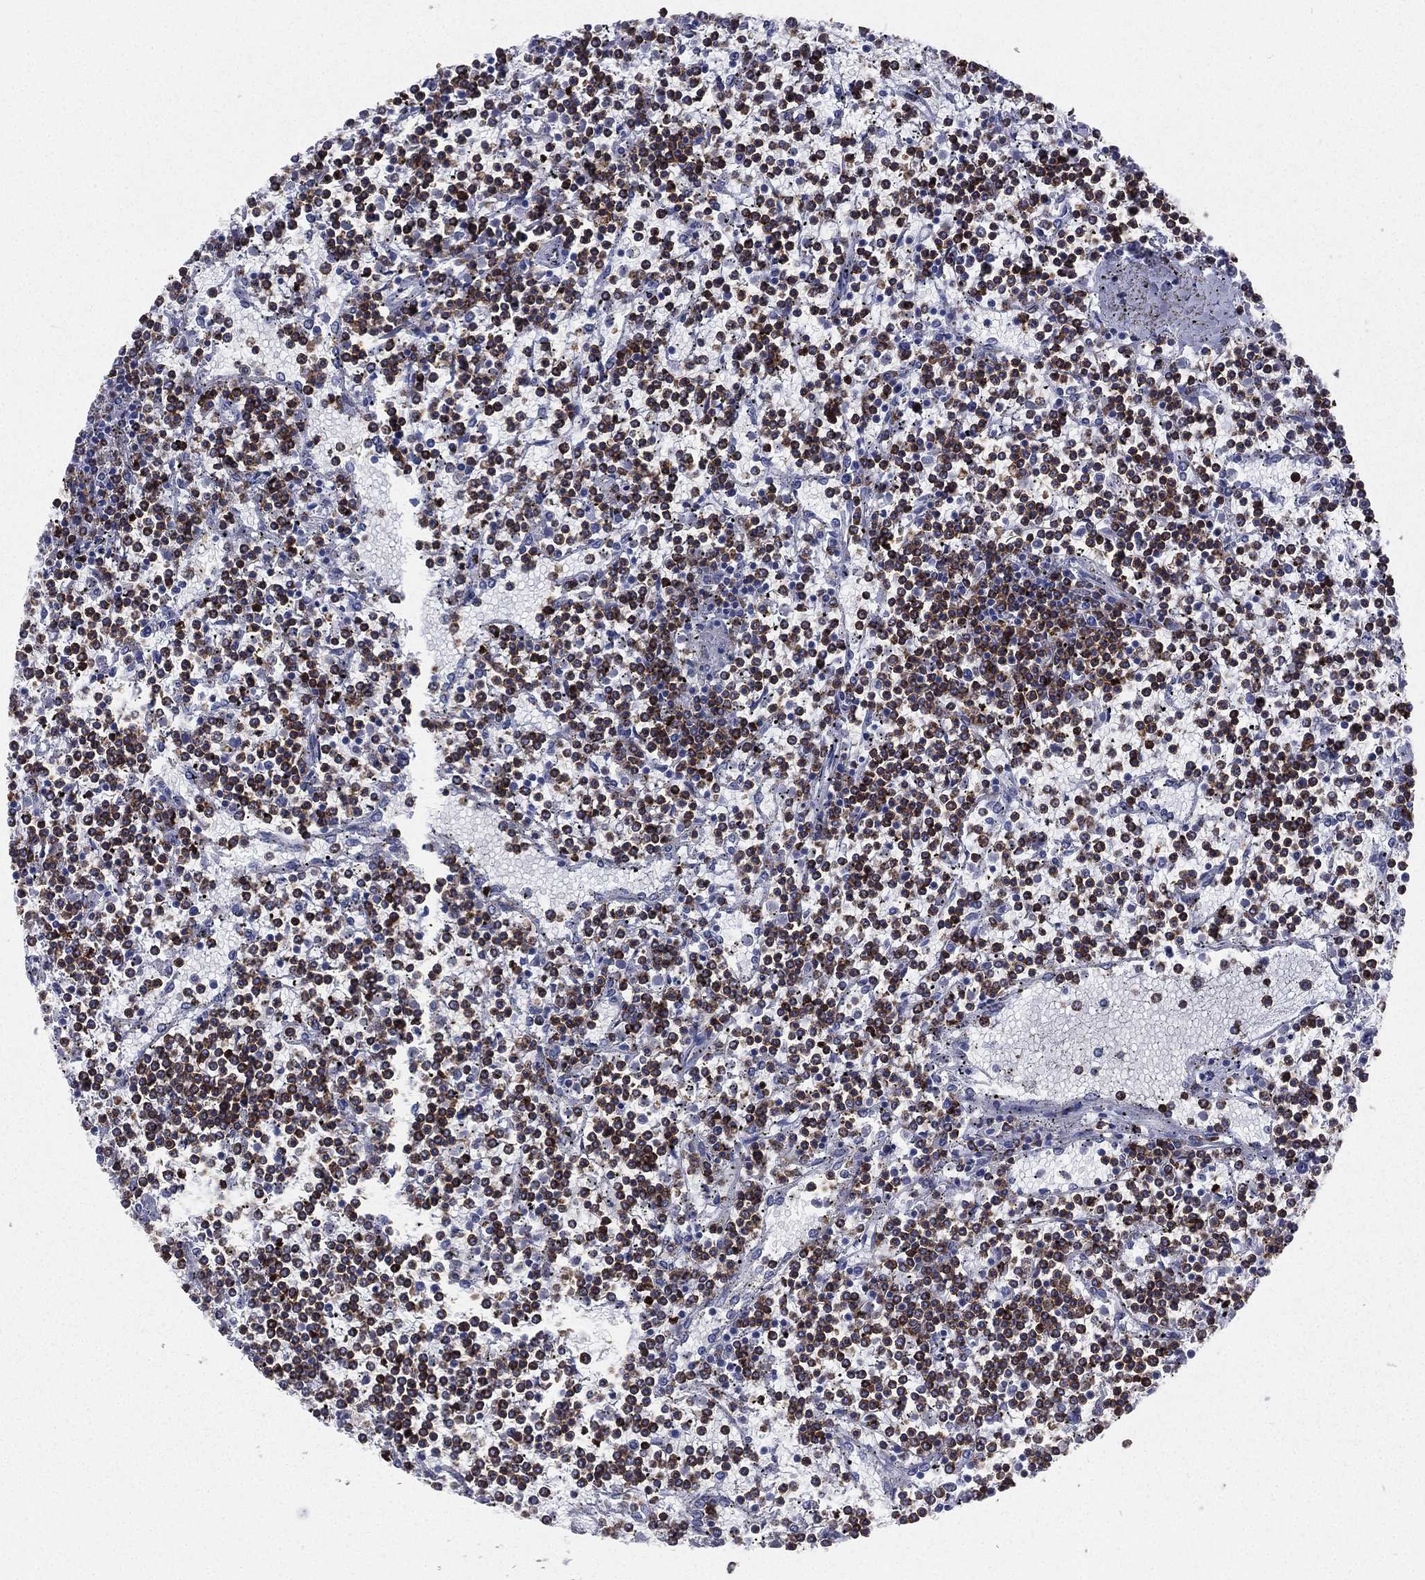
{"staining": {"intensity": "strong", "quantity": ">75%", "location": "cytoplasmic/membranous"}, "tissue": "lymphoma", "cell_type": "Tumor cells", "image_type": "cancer", "snomed": [{"axis": "morphology", "description": "Malignant lymphoma, non-Hodgkin's type, Low grade"}, {"axis": "topography", "description": "Spleen"}], "caption": "Protein expression analysis of human lymphoma reveals strong cytoplasmic/membranous staining in about >75% of tumor cells.", "gene": "CD22", "patient": {"sex": "female", "age": 19}}